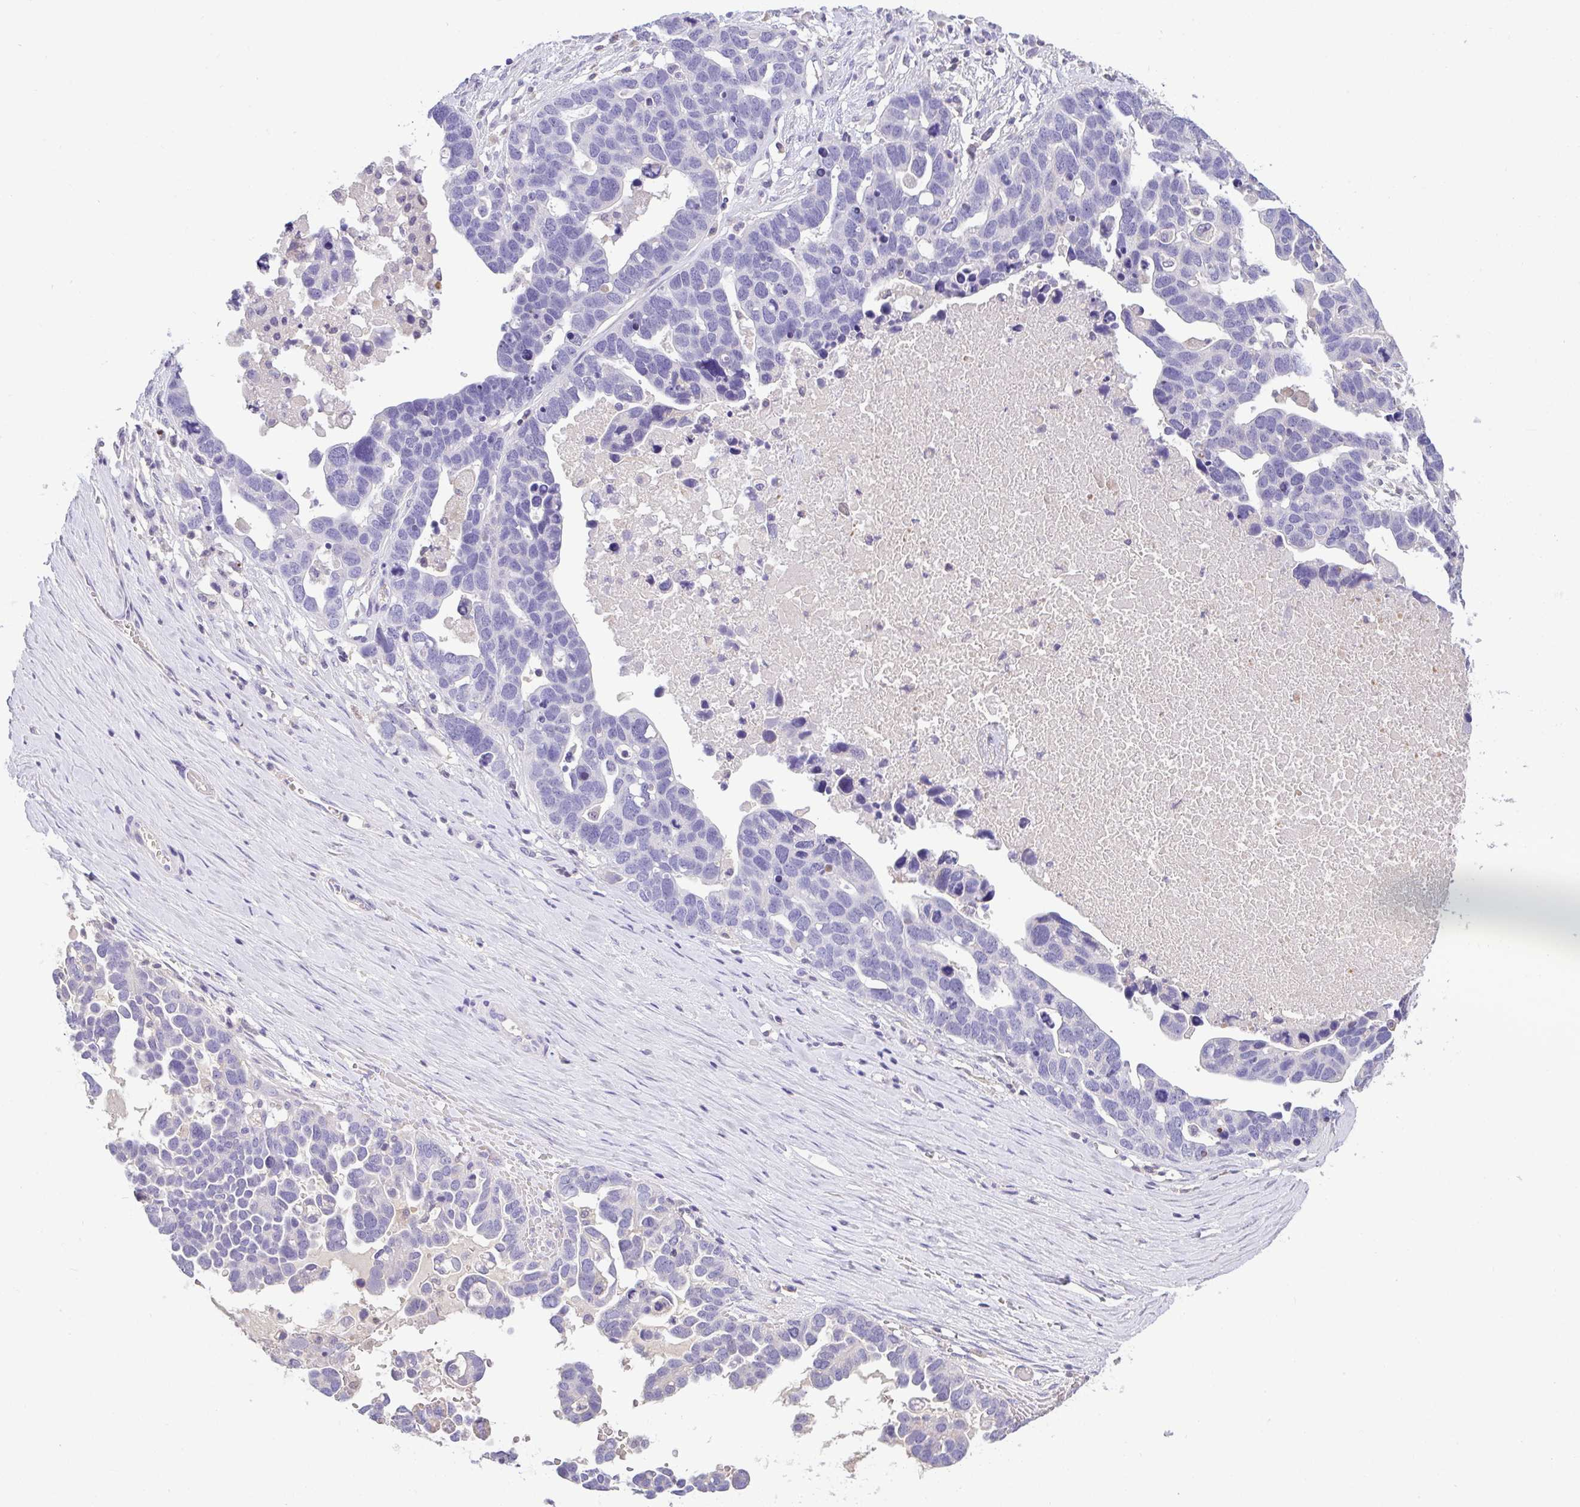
{"staining": {"intensity": "negative", "quantity": "none", "location": "none"}, "tissue": "ovarian cancer", "cell_type": "Tumor cells", "image_type": "cancer", "snomed": [{"axis": "morphology", "description": "Cystadenocarcinoma, serous, NOS"}, {"axis": "topography", "description": "Ovary"}], "caption": "This is a histopathology image of IHC staining of ovarian serous cystadenocarcinoma, which shows no staining in tumor cells.", "gene": "CA10", "patient": {"sex": "female", "age": 54}}